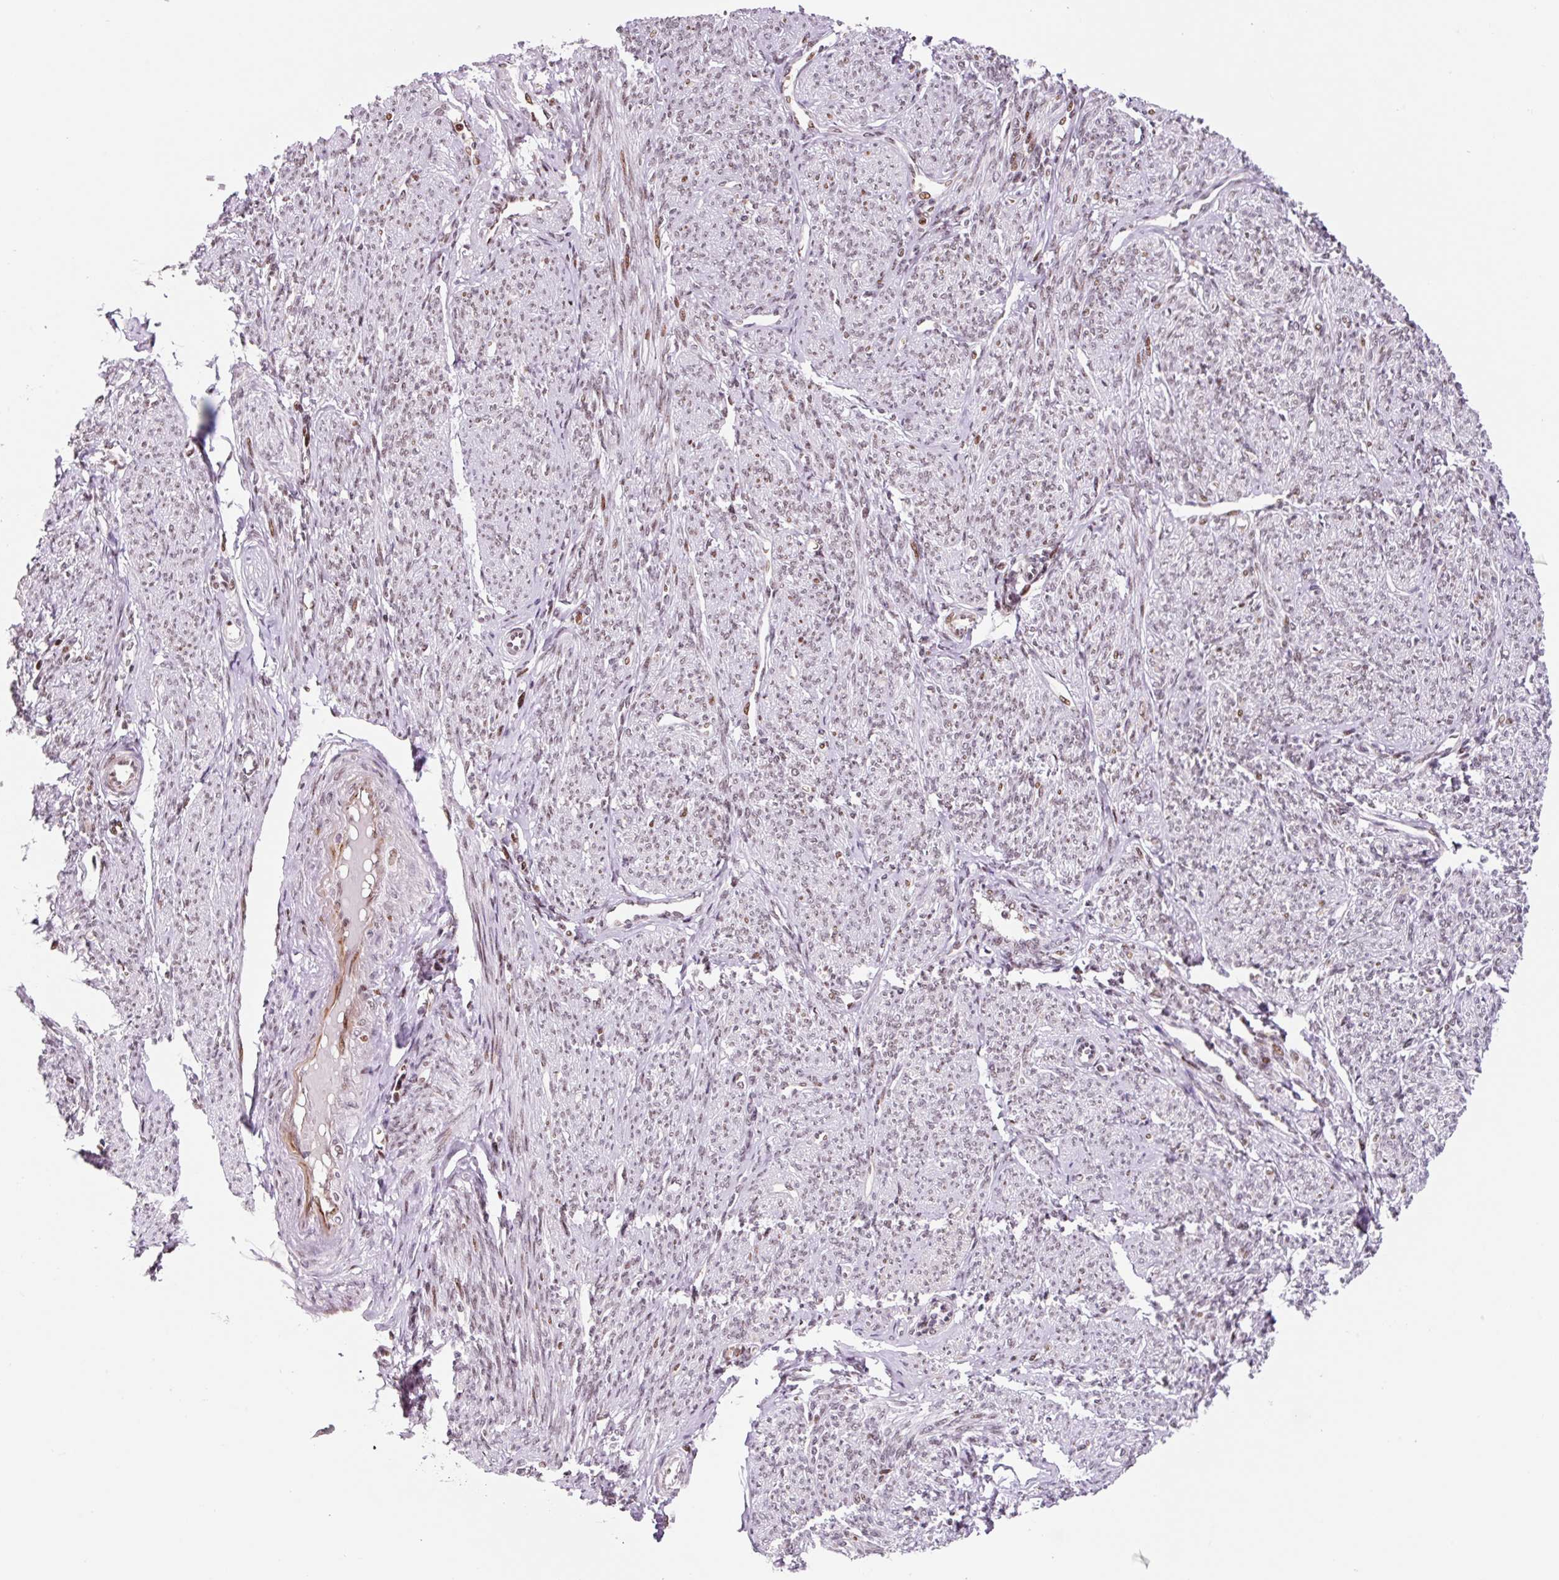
{"staining": {"intensity": "moderate", "quantity": ">75%", "location": "nuclear"}, "tissue": "smooth muscle", "cell_type": "Smooth muscle cells", "image_type": "normal", "snomed": [{"axis": "morphology", "description": "Normal tissue, NOS"}, {"axis": "topography", "description": "Smooth muscle"}], "caption": "Immunohistochemical staining of normal smooth muscle reveals >75% levels of moderate nuclear protein positivity in approximately >75% of smooth muscle cells.", "gene": "CCNL2", "patient": {"sex": "female", "age": 65}}